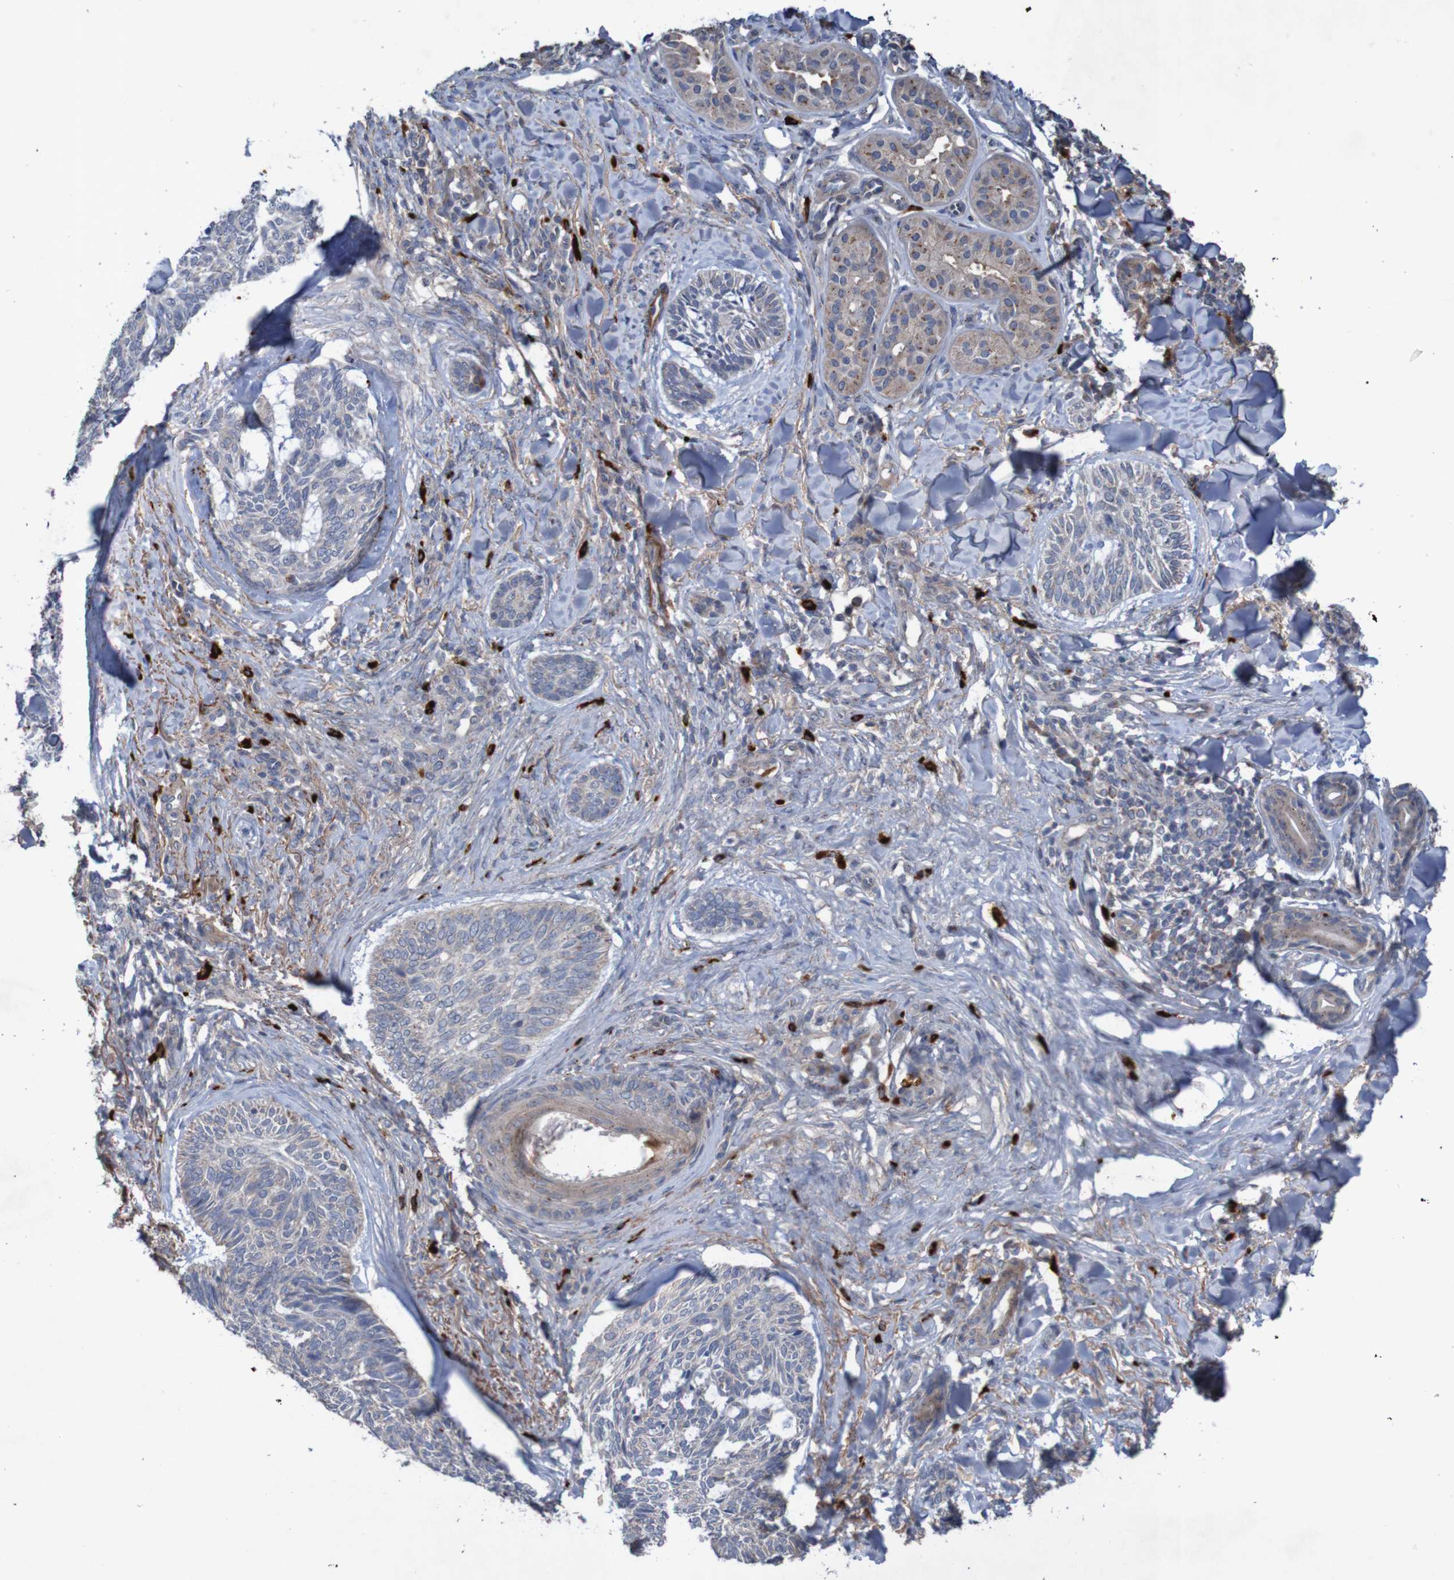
{"staining": {"intensity": "weak", "quantity": ">75%", "location": "cytoplasmic/membranous"}, "tissue": "skin cancer", "cell_type": "Tumor cells", "image_type": "cancer", "snomed": [{"axis": "morphology", "description": "Basal cell carcinoma"}, {"axis": "topography", "description": "Skin"}], "caption": "An immunohistochemistry (IHC) histopathology image of neoplastic tissue is shown. Protein staining in brown highlights weak cytoplasmic/membranous positivity in basal cell carcinoma (skin) within tumor cells. The staining is performed using DAB brown chromogen to label protein expression. The nuclei are counter-stained blue using hematoxylin.", "gene": "ANGPT4", "patient": {"sex": "male", "age": 43}}